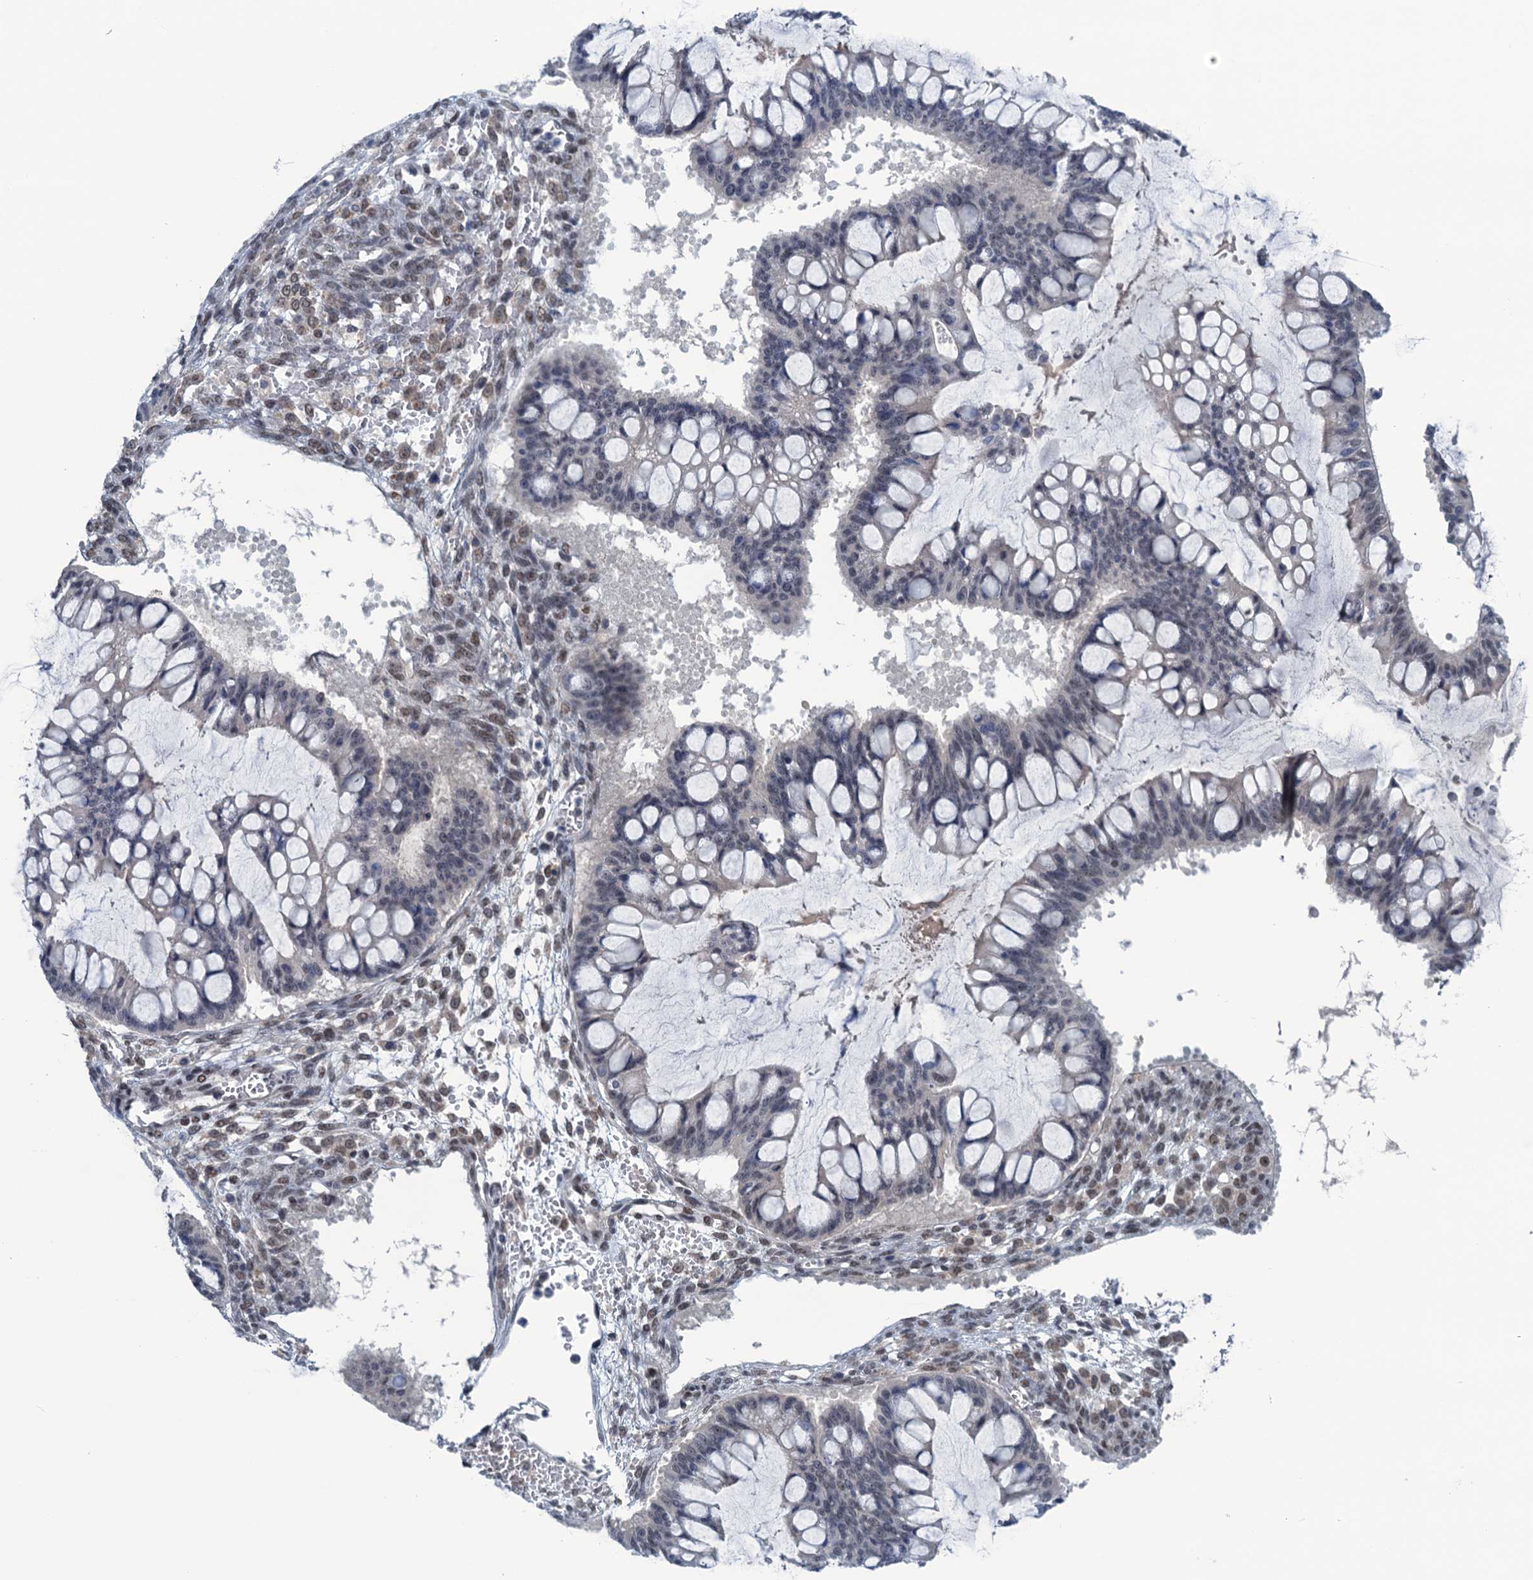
{"staining": {"intensity": "negative", "quantity": "none", "location": "none"}, "tissue": "ovarian cancer", "cell_type": "Tumor cells", "image_type": "cancer", "snomed": [{"axis": "morphology", "description": "Cystadenocarcinoma, mucinous, NOS"}, {"axis": "topography", "description": "Ovary"}], "caption": "Human ovarian cancer stained for a protein using immunohistochemistry (IHC) demonstrates no positivity in tumor cells.", "gene": "SAE1", "patient": {"sex": "female", "age": 73}}